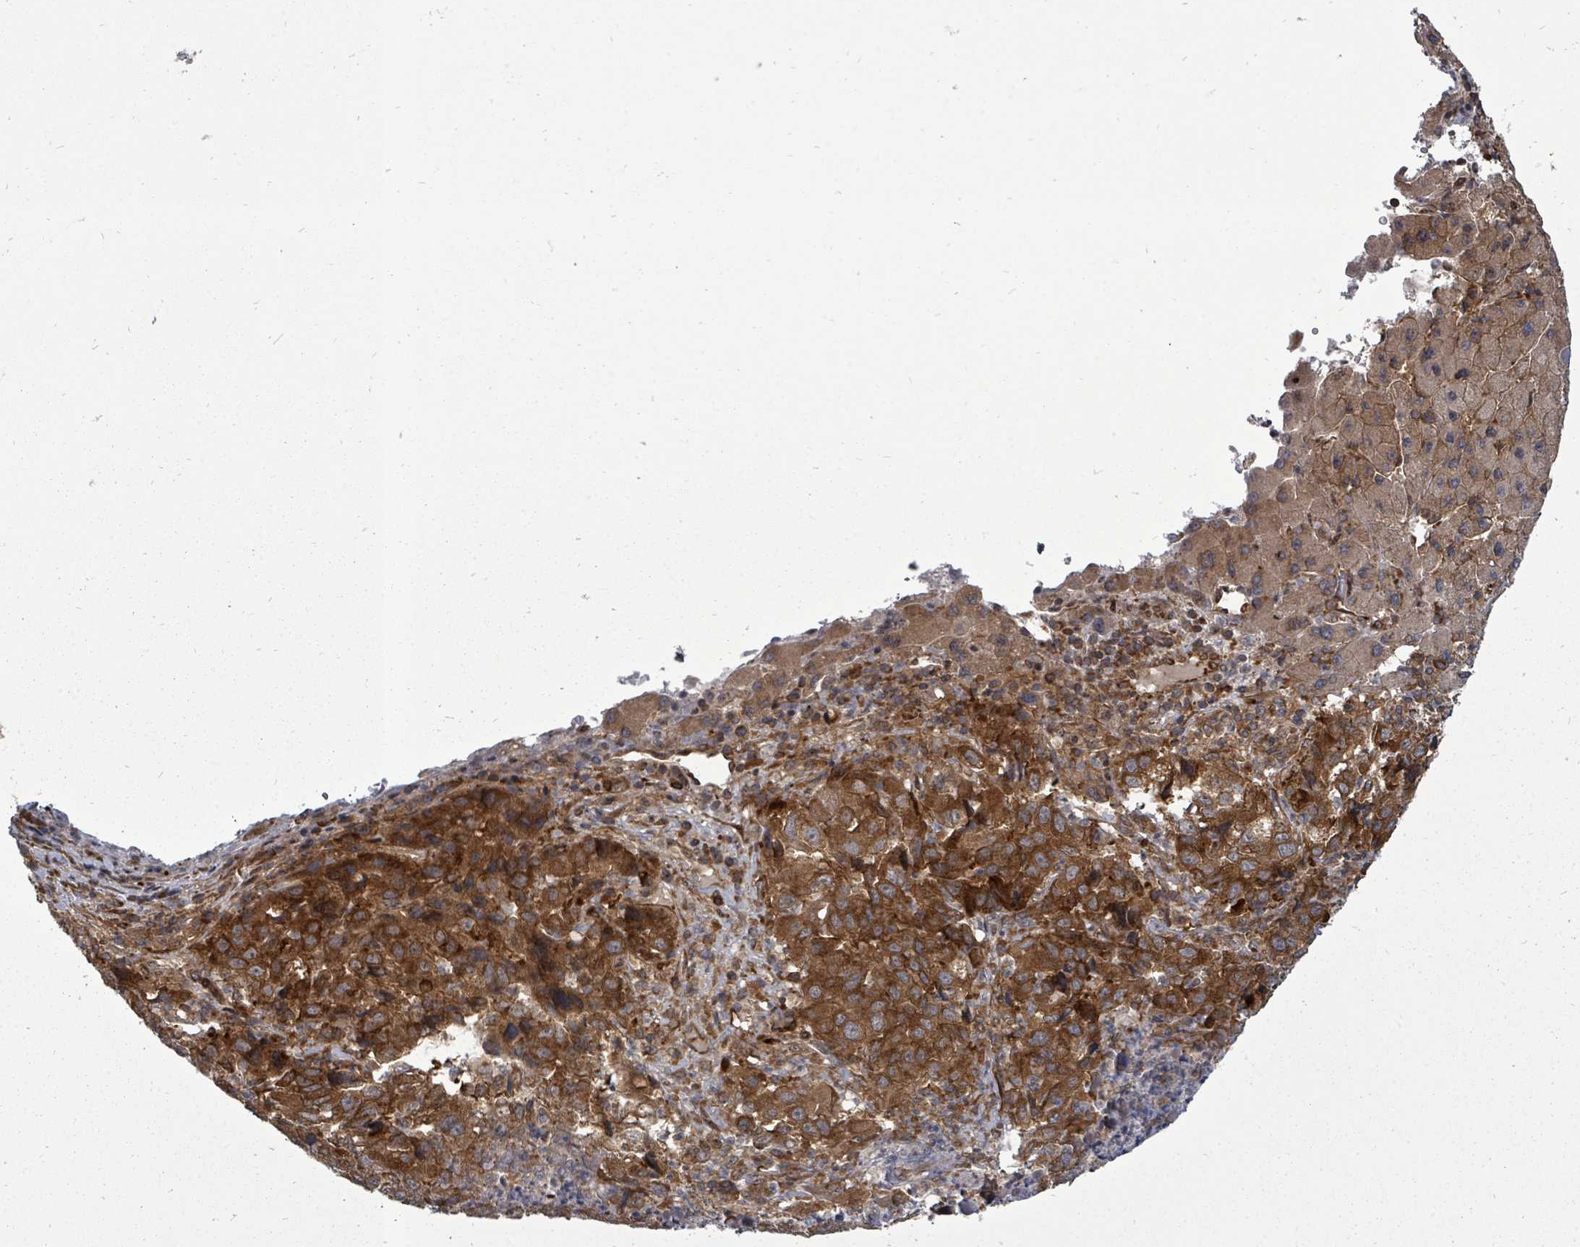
{"staining": {"intensity": "strong", "quantity": ">75%", "location": "cytoplasmic/membranous"}, "tissue": "liver cancer", "cell_type": "Tumor cells", "image_type": "cancer", "snomed": [{"axis": "morphology", "description": "Carcinoma, Hepatocellular, NOS"}, {"axis": "topography", "description": "Liver"}], "caption": "Immunohistochemical staining of liver cancer exhibits high levels of strong cytoplasmic/membranous expression in about >75% of tumor cells. The staining was performed using DAB (3,3'-diaminobenzidine), with brown indicating positive protein expression. Nuclei are stained blue with hematoxylin.", "gene": "EIF3C", "patient": {"sex": "male", "age": 63}}